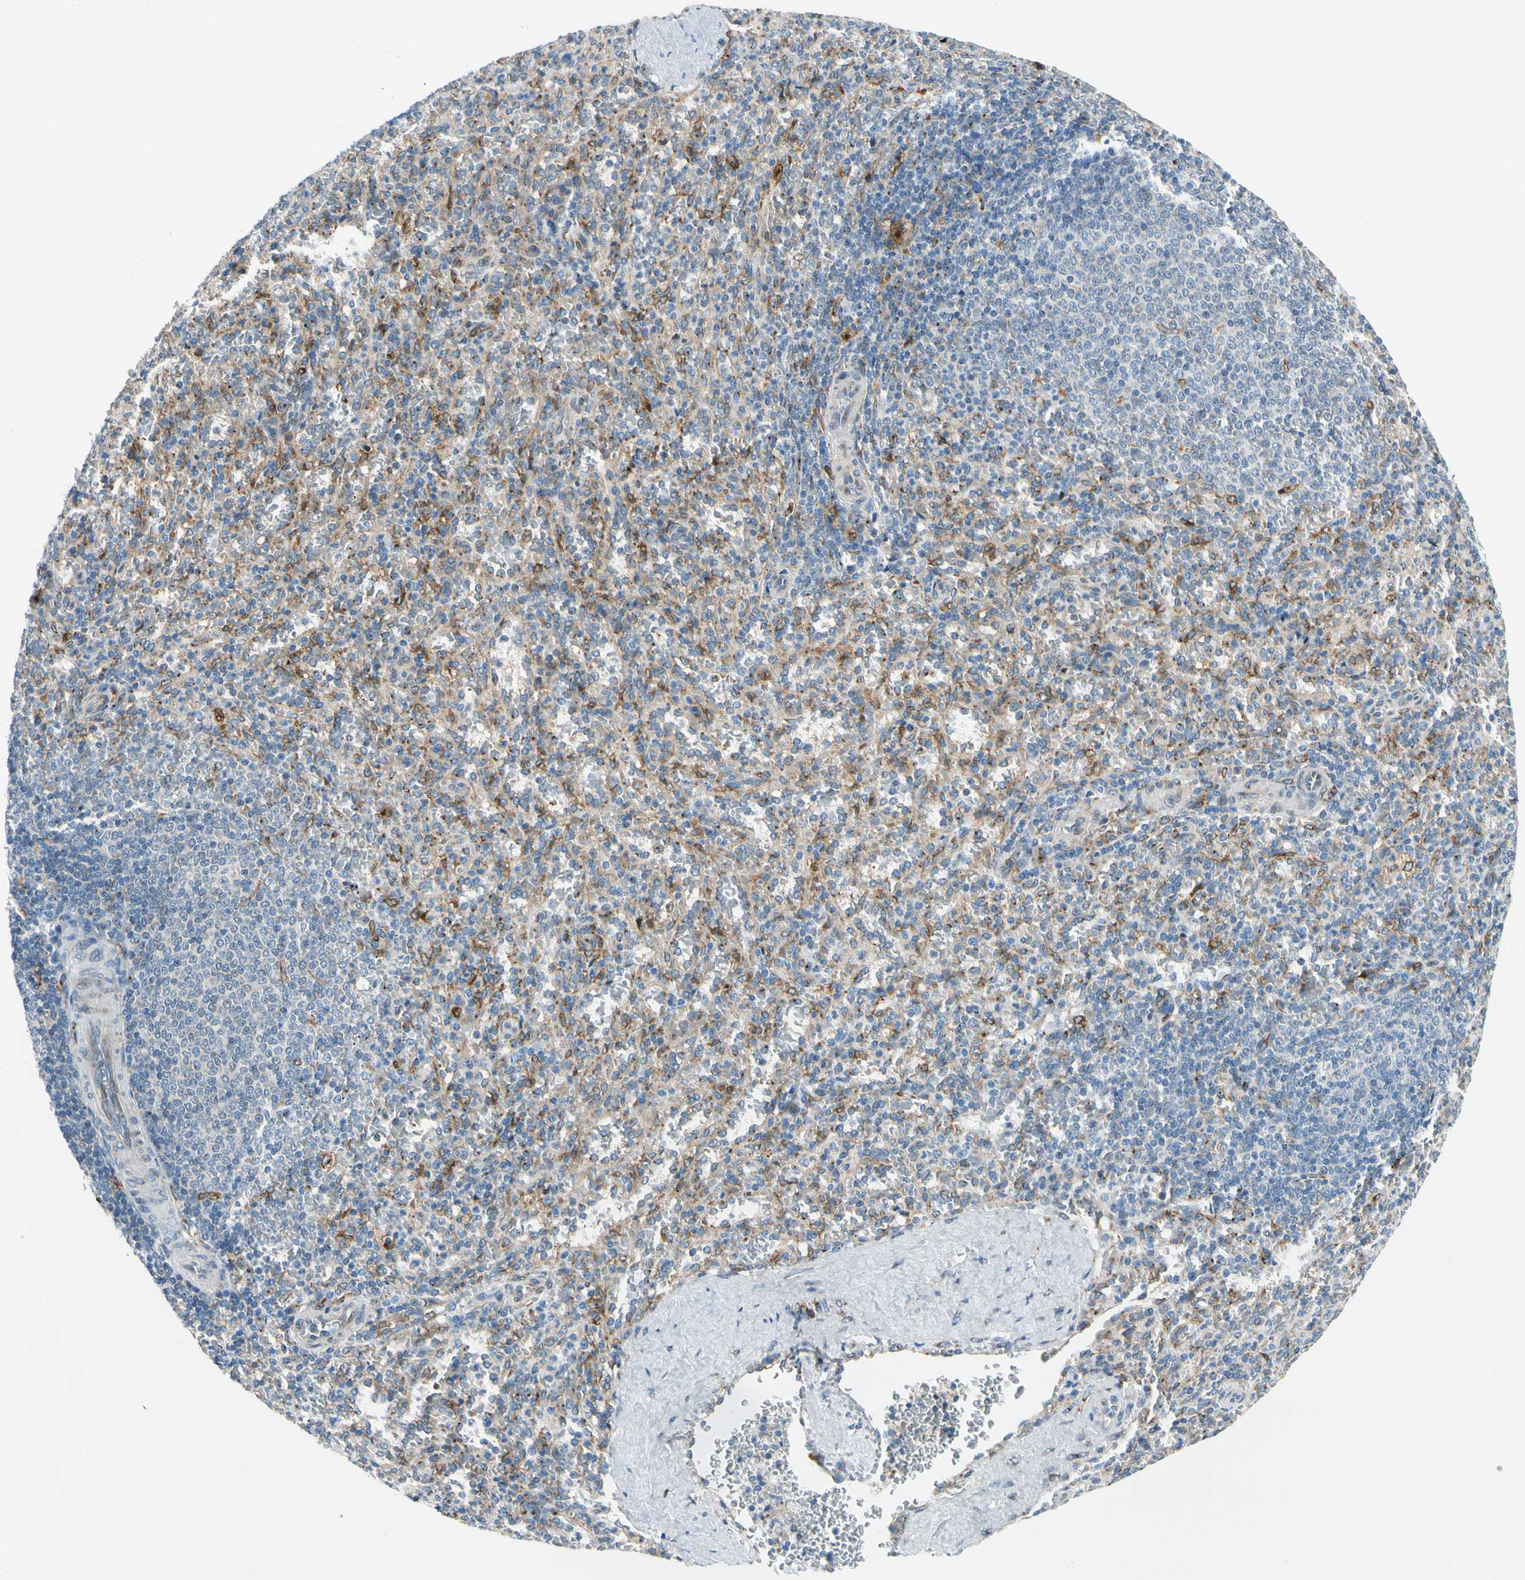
{"staining": {"intensity": "moderate", "quantity": "25%-75%", "location": "cytoplasmic/membranous"}, "tissue": "spleen", "cell_type": "Cells in red pulp", "image_type": "normal", "snomed": [{"axis": "morphology", "description": "Normal tissue, NOS"}, {"axis": "topography", "description": "Spleen"}], "caption": "DAB immunohistochemical staining of benign spleen reveals moderate cytoplasmic/membranous protein expression in about 25%-75% of cells in red pulp. Using DAB (brown) and hematoxylin (blue) stains, captured at high magnification using brightfield microscopy.", "gene": "NUCB1", "patient": {"sex": "female", "age": 21}}